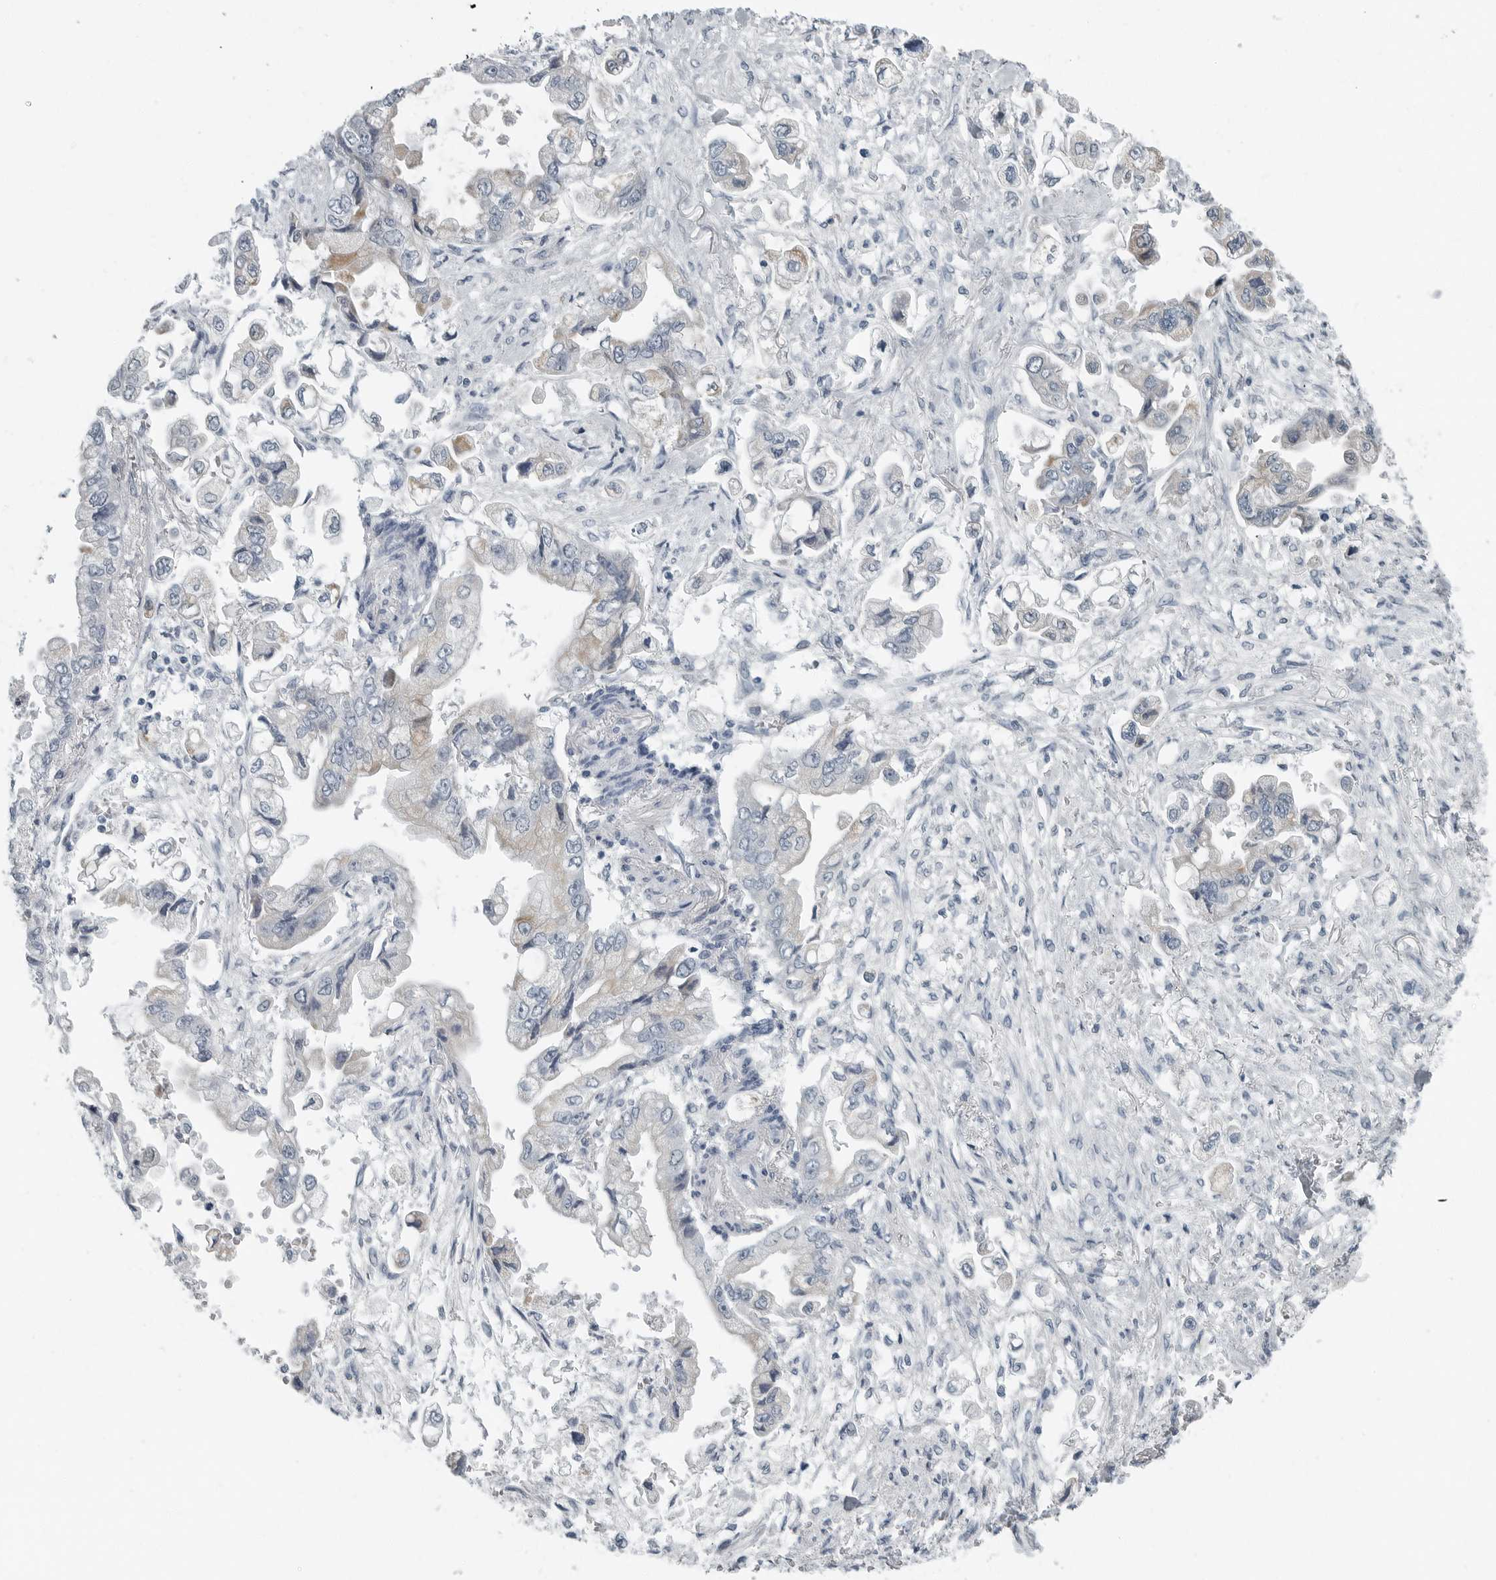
{"staining": {"intensity": "negative", "quantity": "none", "location": "none"}, "tissue": "stomach cancer", "cell_type": "Tumor cells", "image_type": "cancer", "snomed": [{"axis": "morphology", "description": "Adenocarcinoma, NOS"}, {"axis": "topography", "description": "Stomach"}], "caption": "Stomach adenocarcinoma stained for a protein using immunohistochemistry (IHC) shows no staining tumor cells.", "gene": "ZPBP2", "patient": {"sex": "male", "age": 62}}